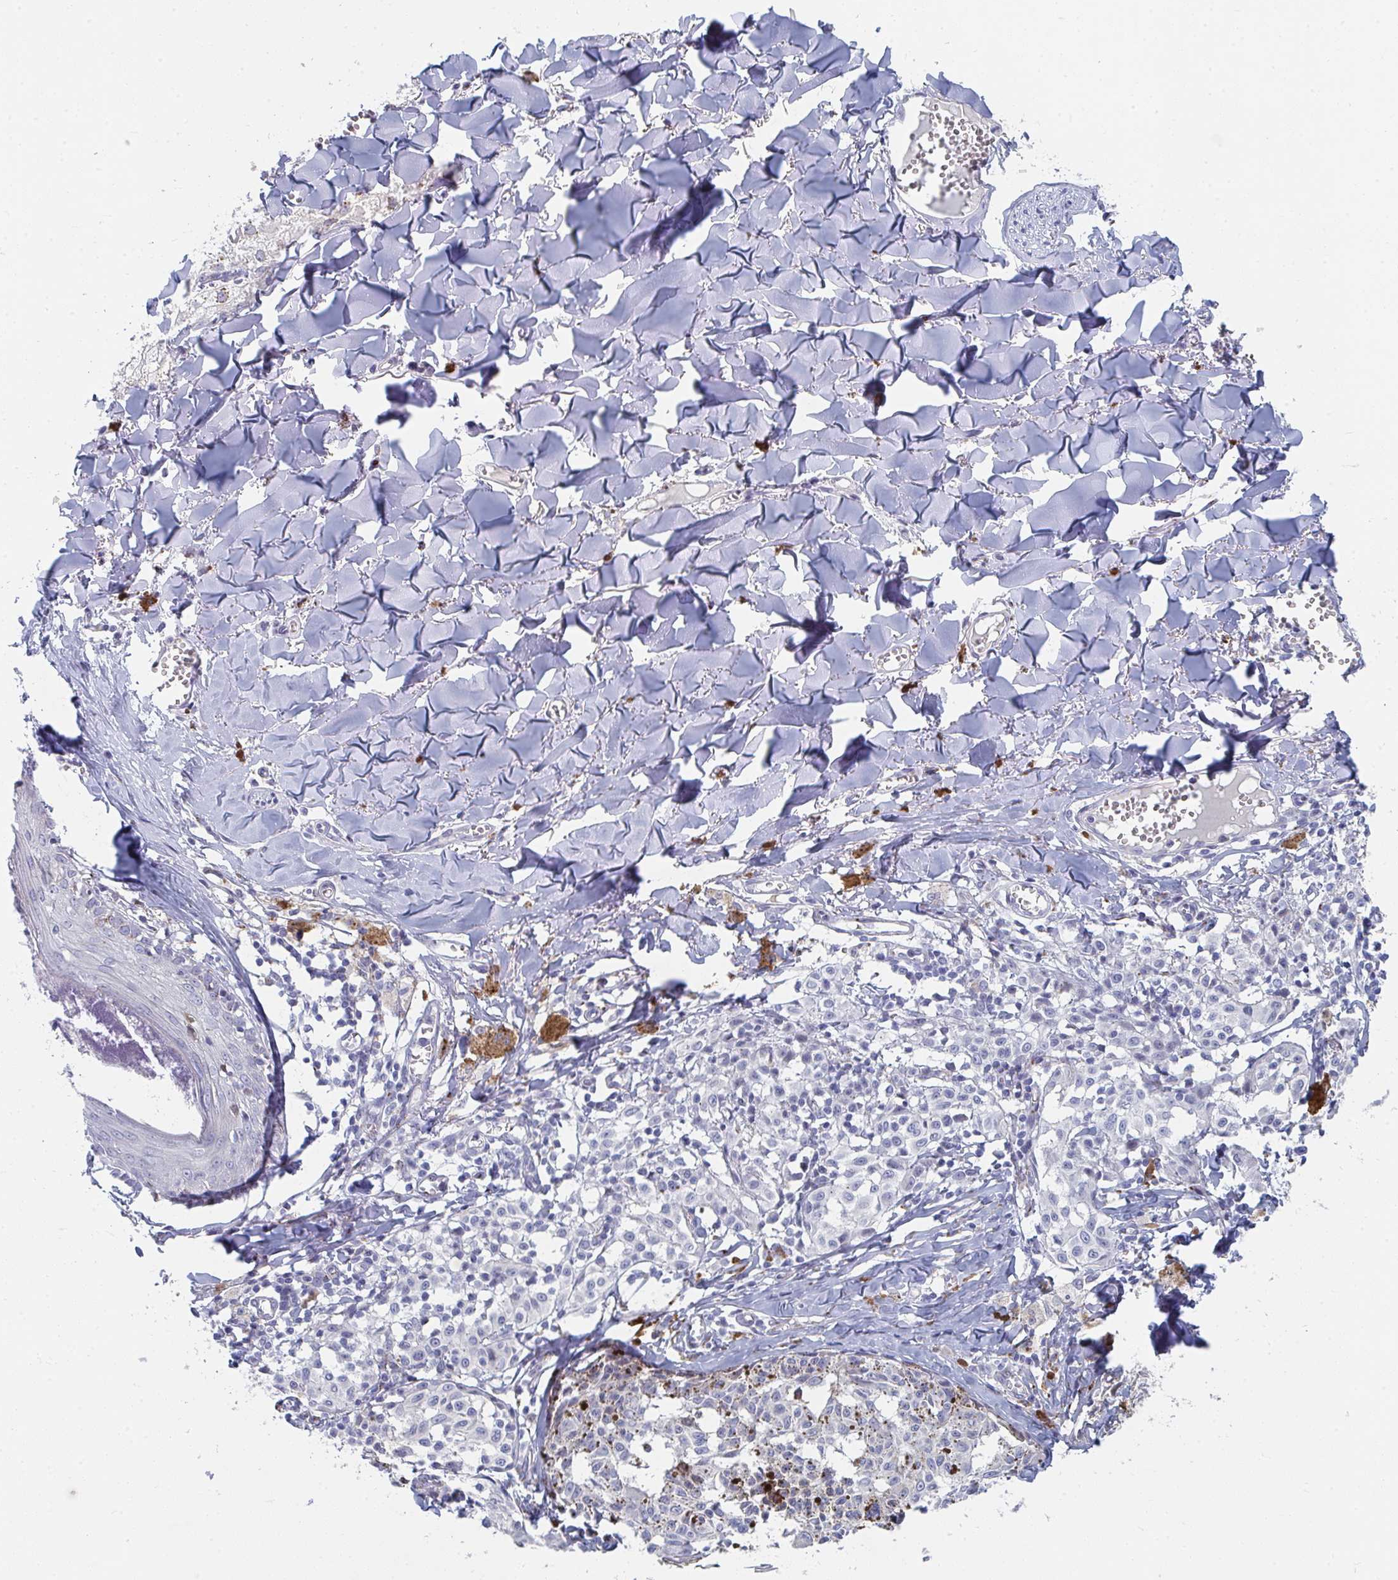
{"staining": {"intensity": "moderate", "quantity": "<25%", "location": "cytoplasmic/membranous"}, "tissue": "melanoma", "cell_type": "Tumor cells", "image_type": "cancer", "snomed": [{"axis": "morphology", "description": "Malignant melanoma, NOS"}, {"axis": "topography", "description": "Skin"}], "caption": "A micrograph of malignant melanoma stained for a protein exhibits moderate cytoplasmic/membranous brown staining in tumor cells.", "gene": "PSMG1", "patient": {"sex": "female", "age": 43}}